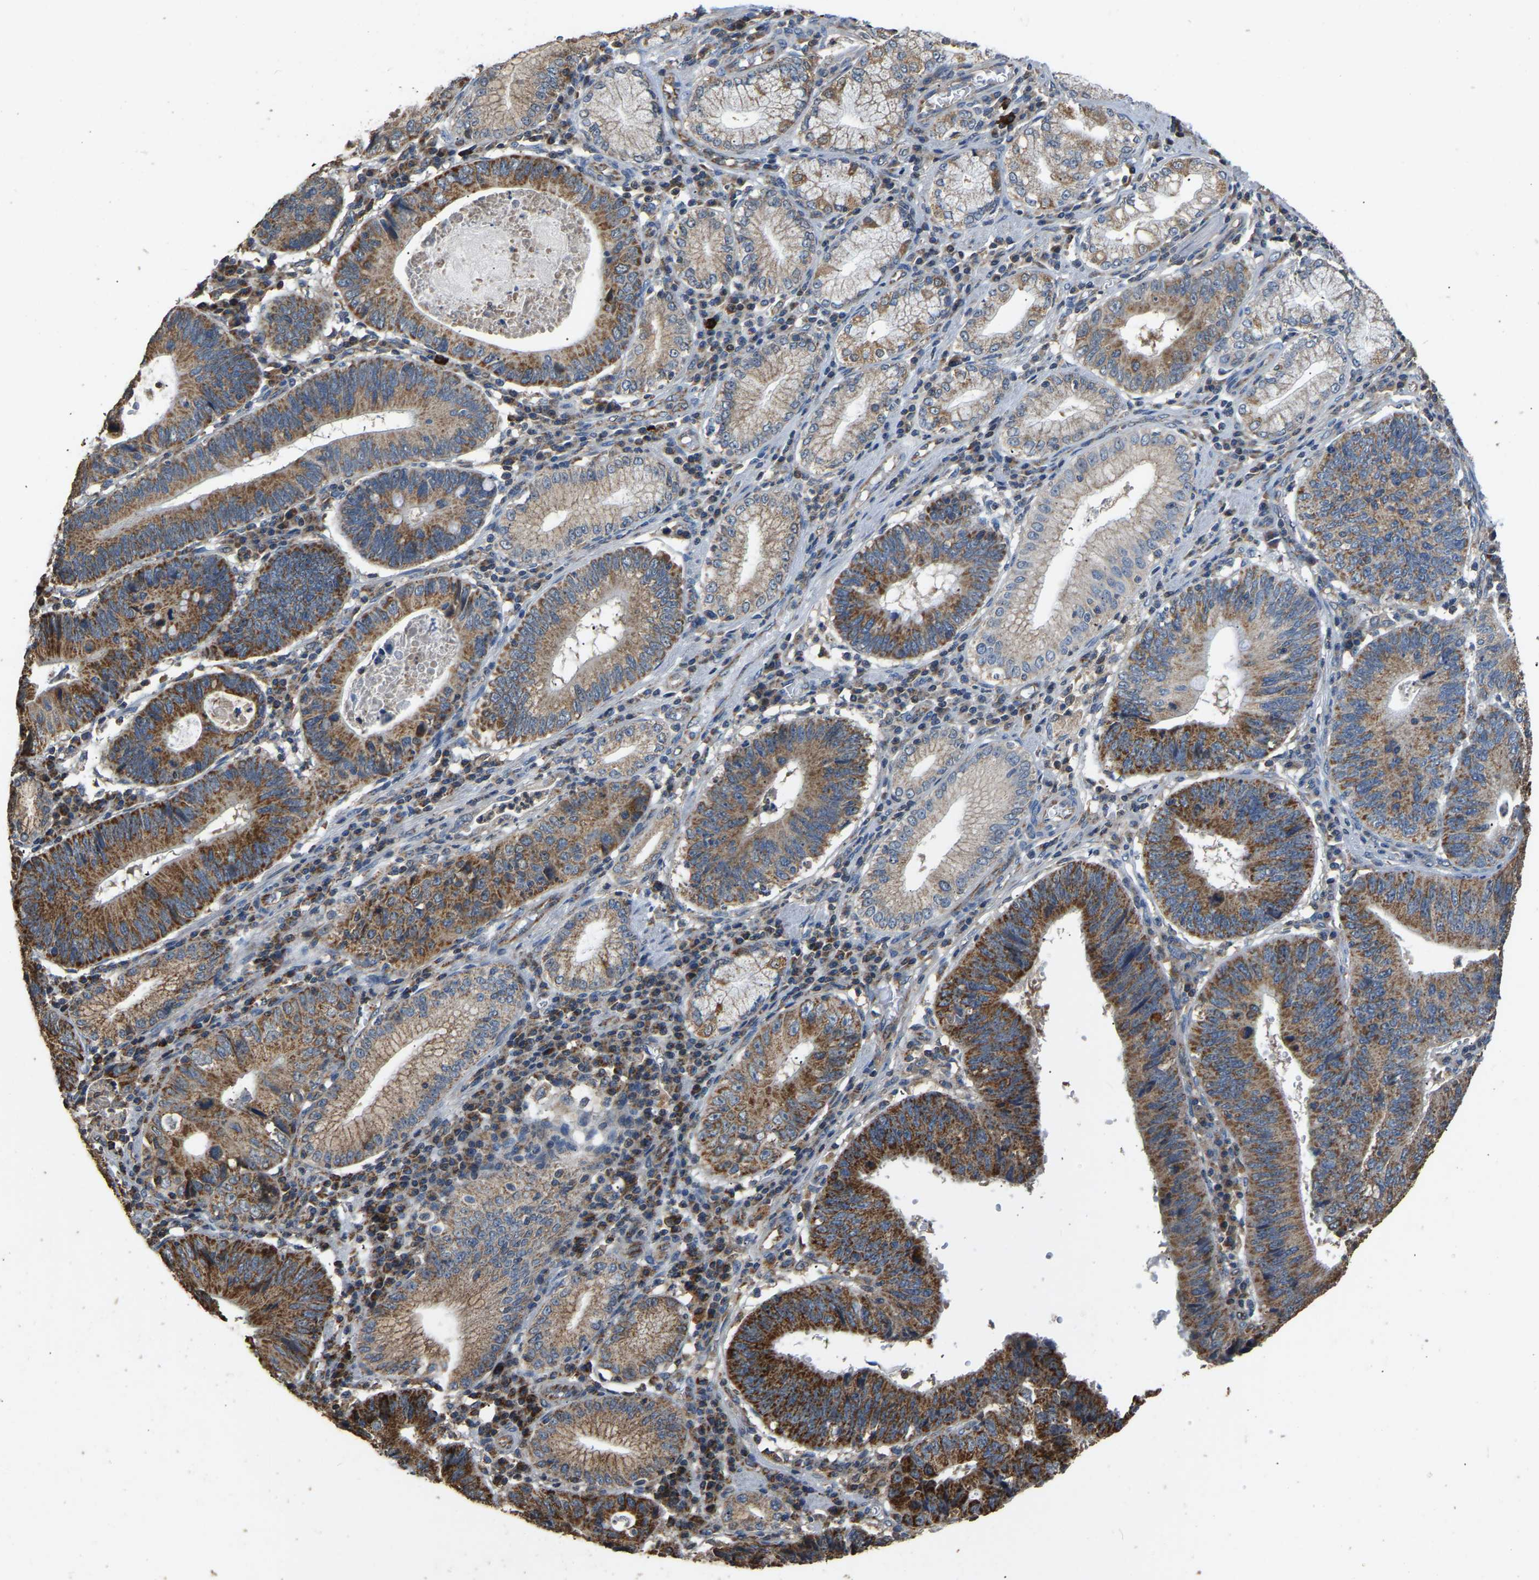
{"staining": {"intensity": "strong", "quantity": "25%-75%", "location": "cytoplasmic/membranous"}, "tissue": "stomach cancer", "cell_type": "Tumor cells", "image_type": "cancer", "snomed": [{"axis": "morphology", "description": "Adenocarcinoma, NOS"}, {"axis": "topography", "description": "Stomach"}], "caption": "Human stomach cancer (adenocarcinoma) stained for a protein (brown) shows strong cytoplasmic/membranous positive staining in about 25%-75% of tumor cells.", "gene": "TUFM", "patient": {"sex": "male", "age": 59}}